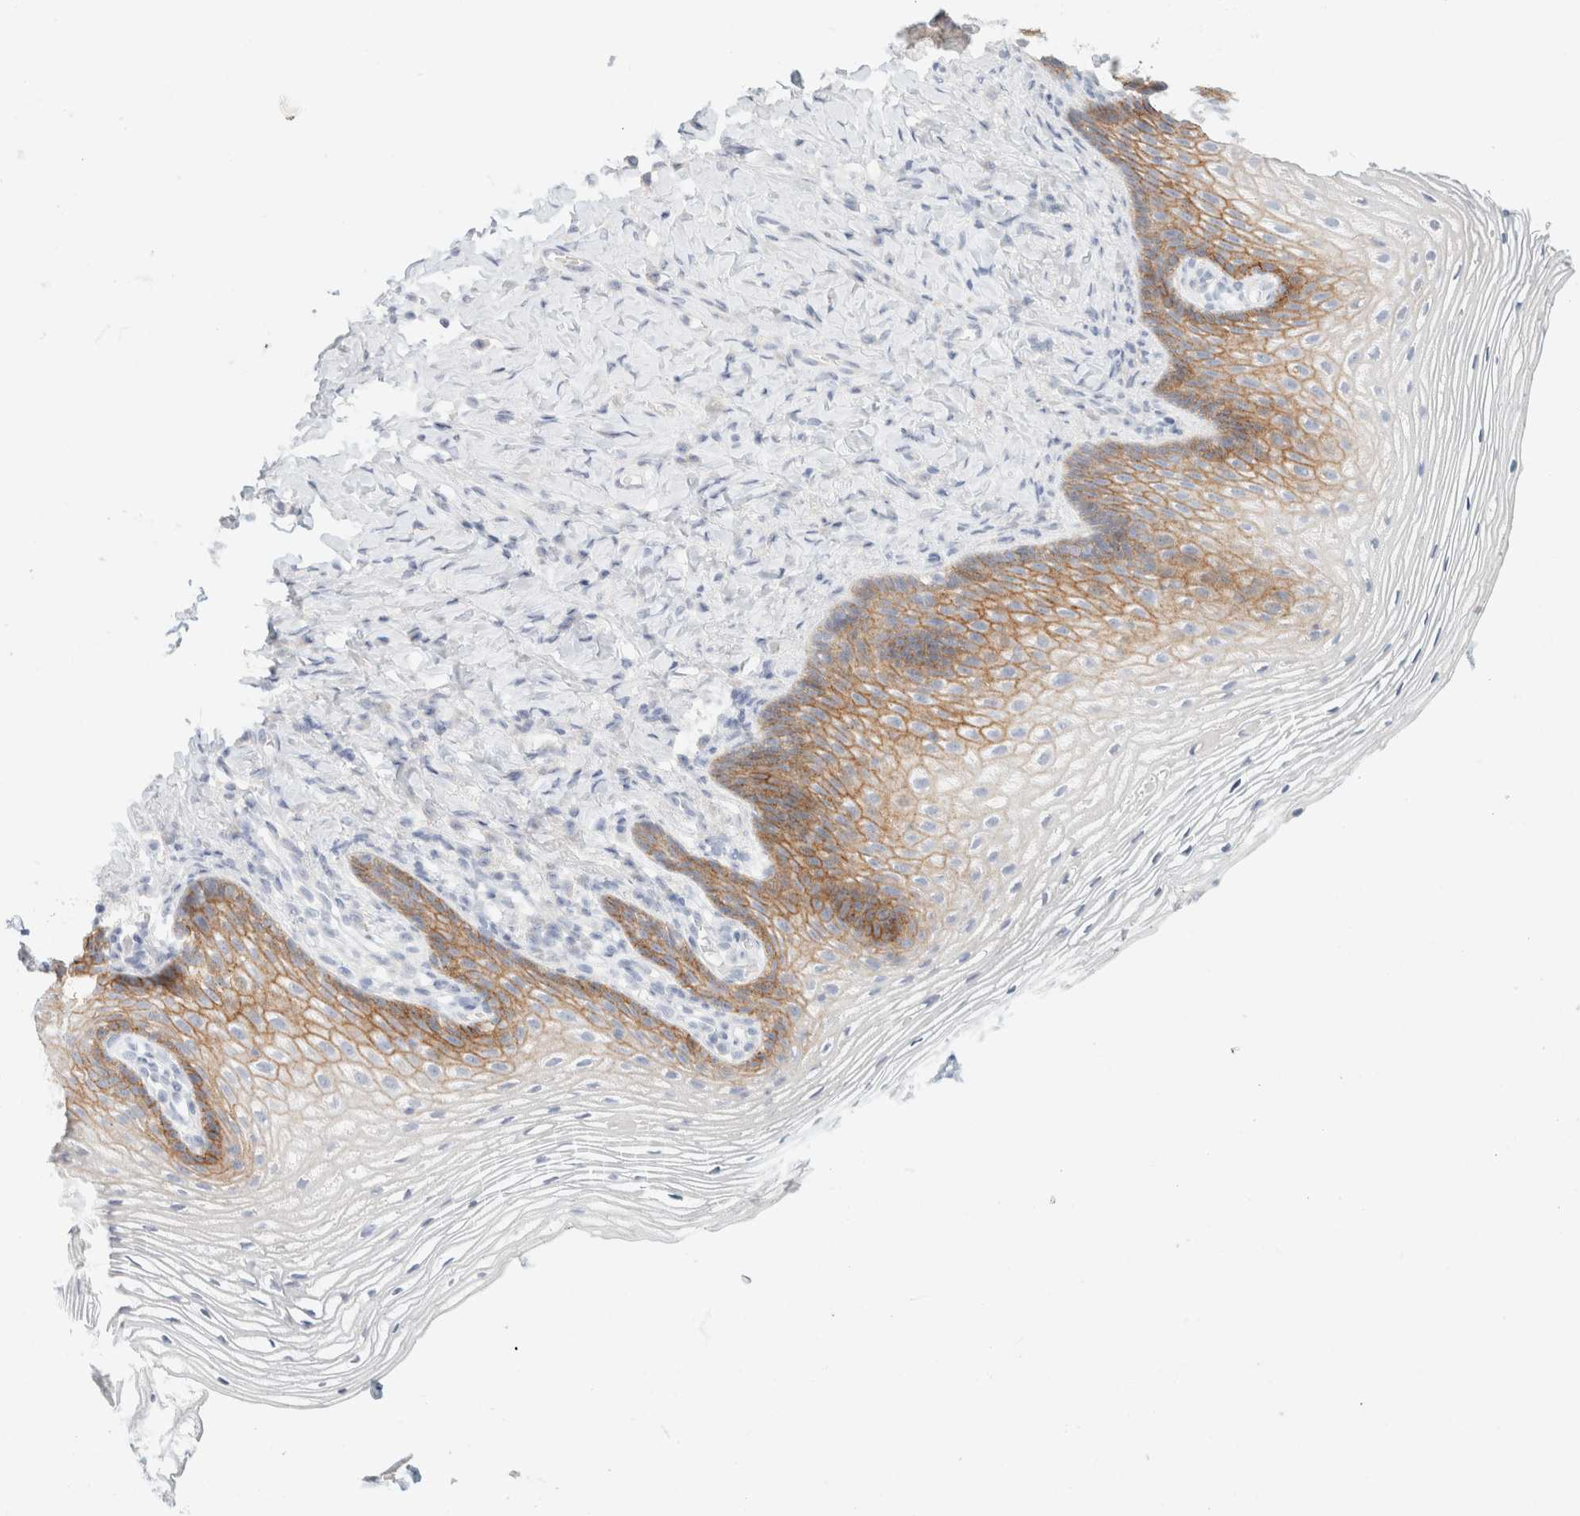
{"staining": {"intensity": "moderate", "quantity": "25%-75%", "location": "cytoplasmic/membranous"}, "tissue": "vagina", "cell_type": "Squamous epithelial cells", "image_type": "normal", "snomed": [{"axis": "morphology", "description": "Normal tissue, NOS"}, {"axis": "topography", "description": "Vagina"}], "caption": "Protein staining reveals moderate cytoplasmic/membranous expression in about 25%-75% of squamous epithelial cells in unremarkable vagina.", "gene": "CA12", "patient": {"sex": "female", "age": 60}}